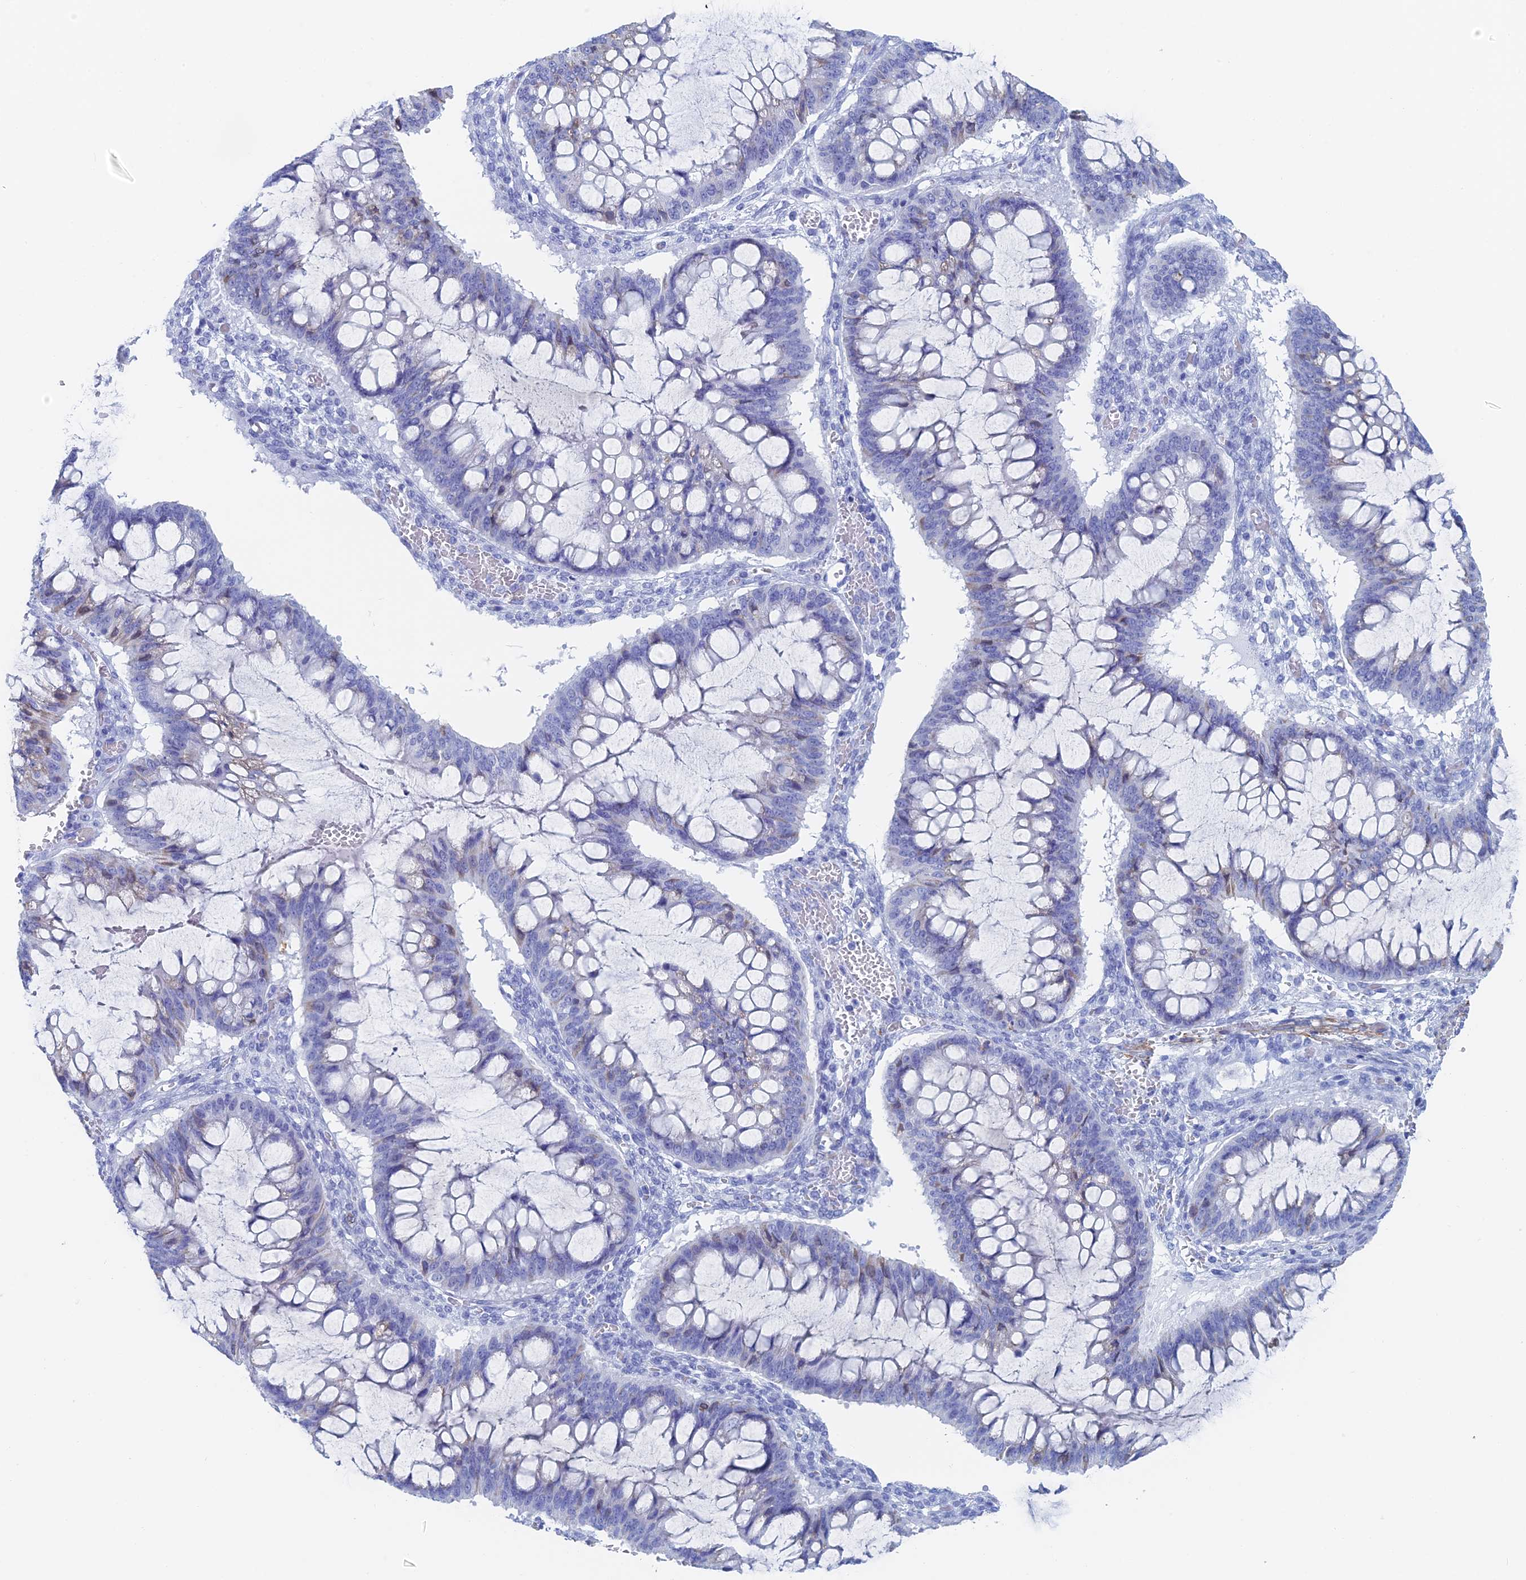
{"staining": {"intensity": "negative", "quantity": "none", "location": "none"}, "tissue": "ovarian cancer", "cell_type": "Tumor cells", "image_type": "cancer", "snomed": [{"axis": "morphology", "description": "Cystadenocarcinoma, mucinous, NOS"}, {"axis": "topography", "description": "Ovary"}], "caption": "This is an immunohistochemistry (IHC) image of ovarian mucinous cystadenocarcinoma. There is no positivity in tumor cells.", "gene": "KCNK18", "patient": {"sex": "female", "age": 73}}